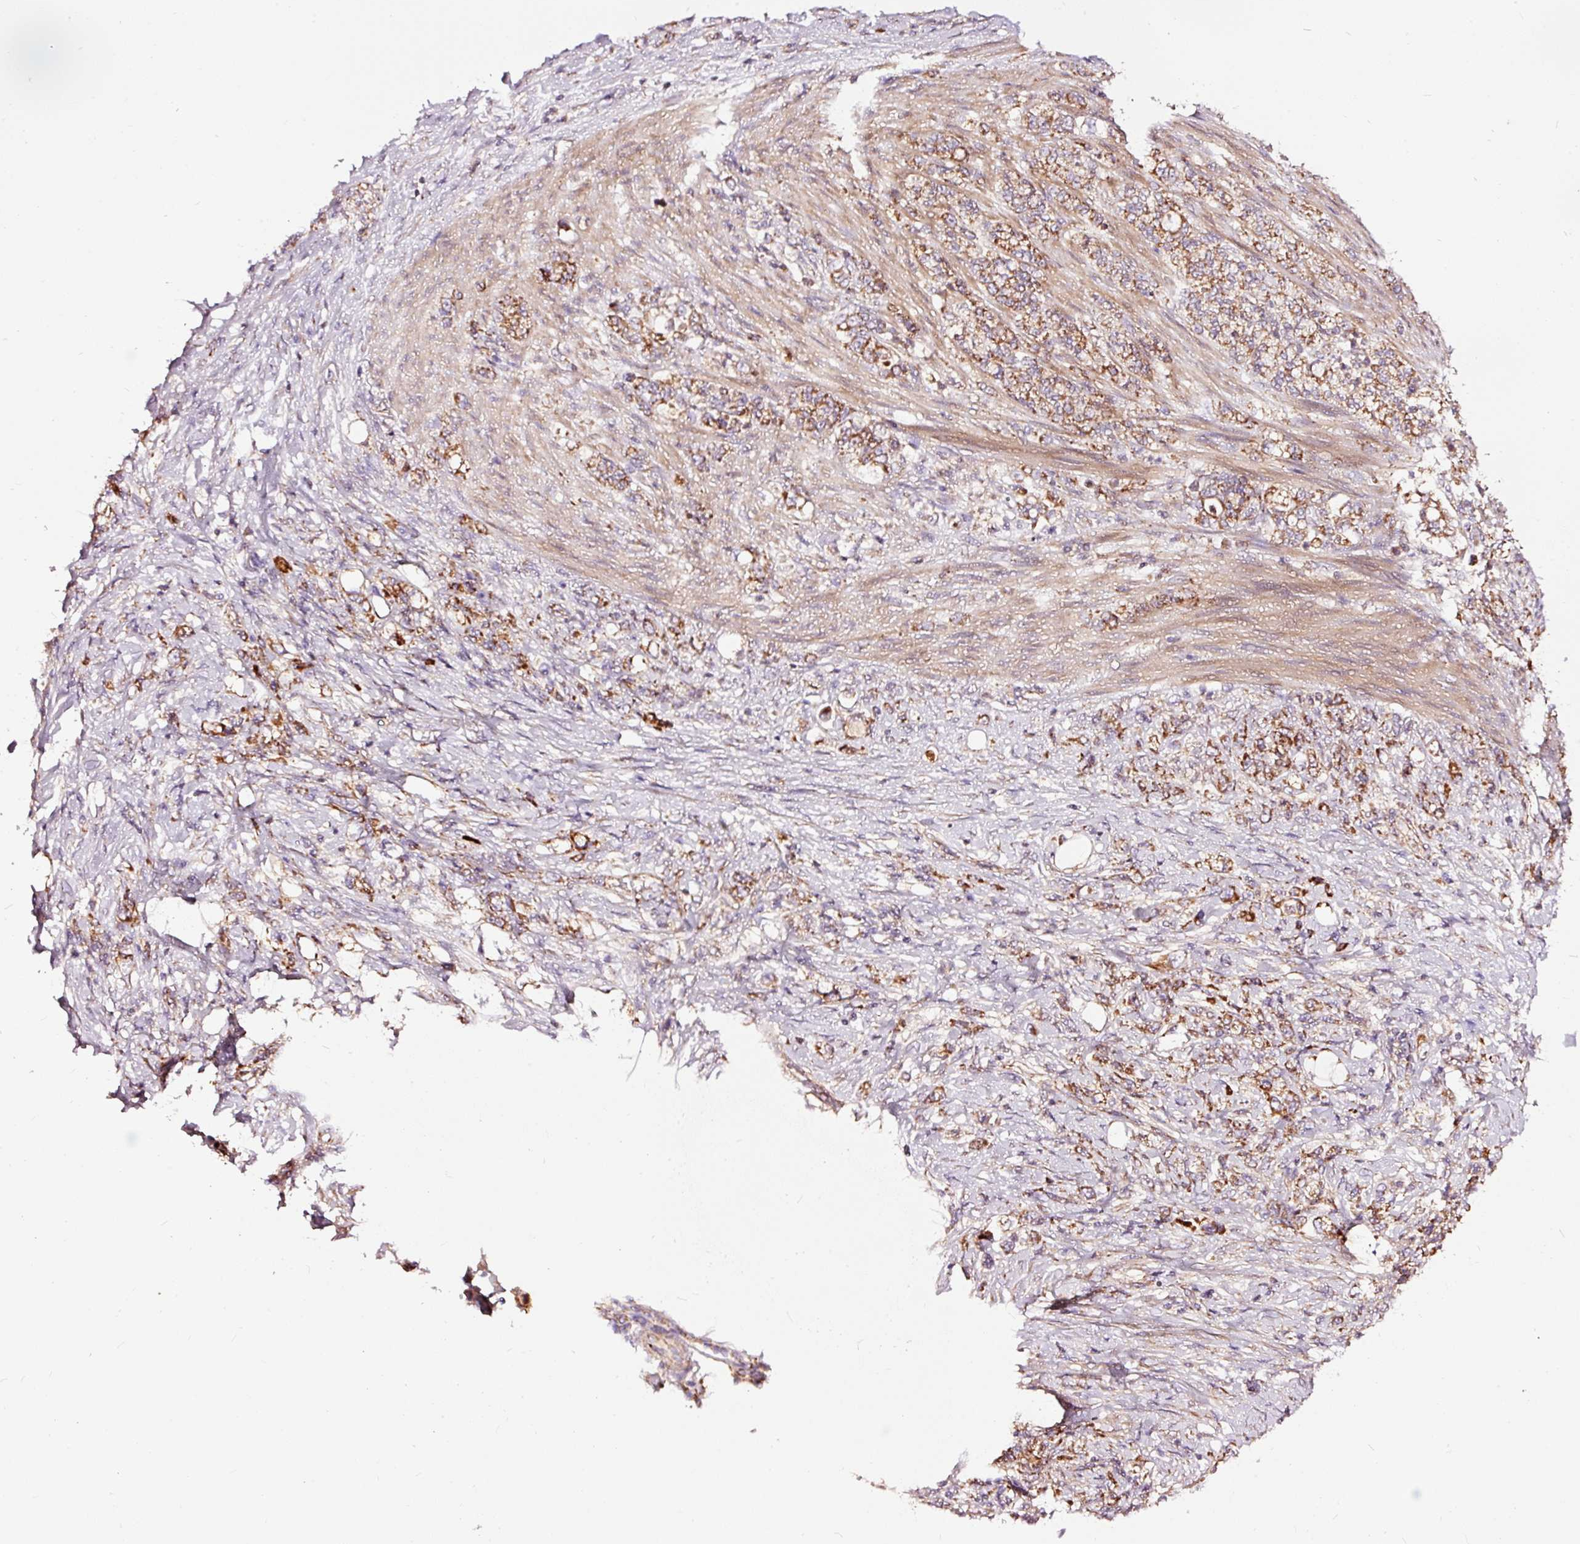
{"staining": {"intensity": "moderate", "quantity": ">75%", "location": "cytoplasmic/membranous"}, "tissue": "stomach cancer", "cell_type": "Tumor cells", "image_type": "cancer", "snomed": [{"axis": "morphology", "description": "Adenocarcinoma, NOS"}, {"axis": "topography", "description": "Stomach"}], "caption": "Moderate cytoplasmic/membranous expression for a protein is identified in about >75% of tumor cells of stomach adenocarcinoma using IHC.", "gene": "TPM1", "patient": {"sex": "female", "age": 79}}